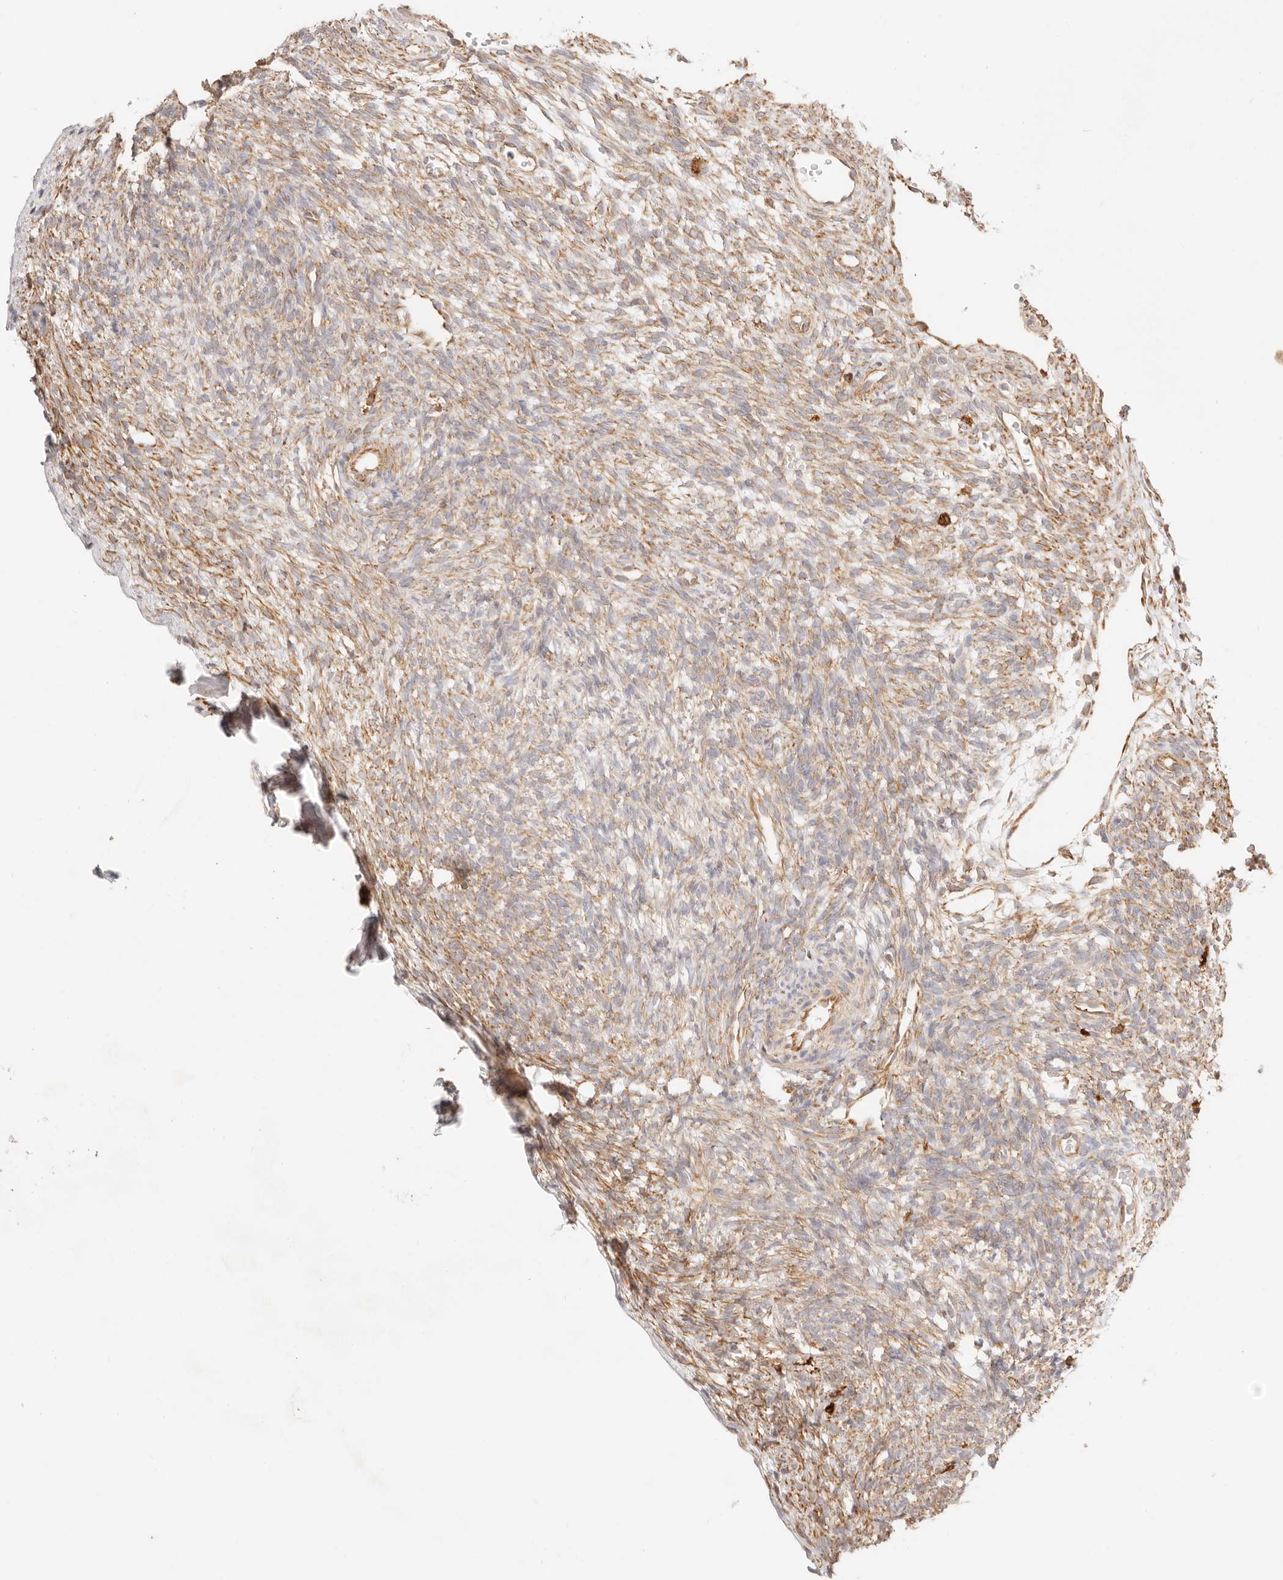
{"staining": {"intensity": "moderate", "quantity": ">75%", "location": "cytoplasmic/membranous"}, "tissue": "ovary", "cell_type": "Ovarian stroma cells", "image_type": "normal", "snomed": [{"axis": "morphology", "description": "Normal tissue, NOS"}, {"axis": "topography", "description": "Ovary"}], "caption": "Ovary was stained to show a protein in brown. There is medium levels of moderate cytoplasmic/membranous expression in about >75% of ovarian stroma cells. The staining was performed using DAB (3,3'-diaminobenzidine) to visualize the protein expression in brown, while the nuclei were stained in blue with hematoxylin (Magnification: 20x).", "gene": "ZC3H11A", "patient": {"sex": "female", "age": 34}}